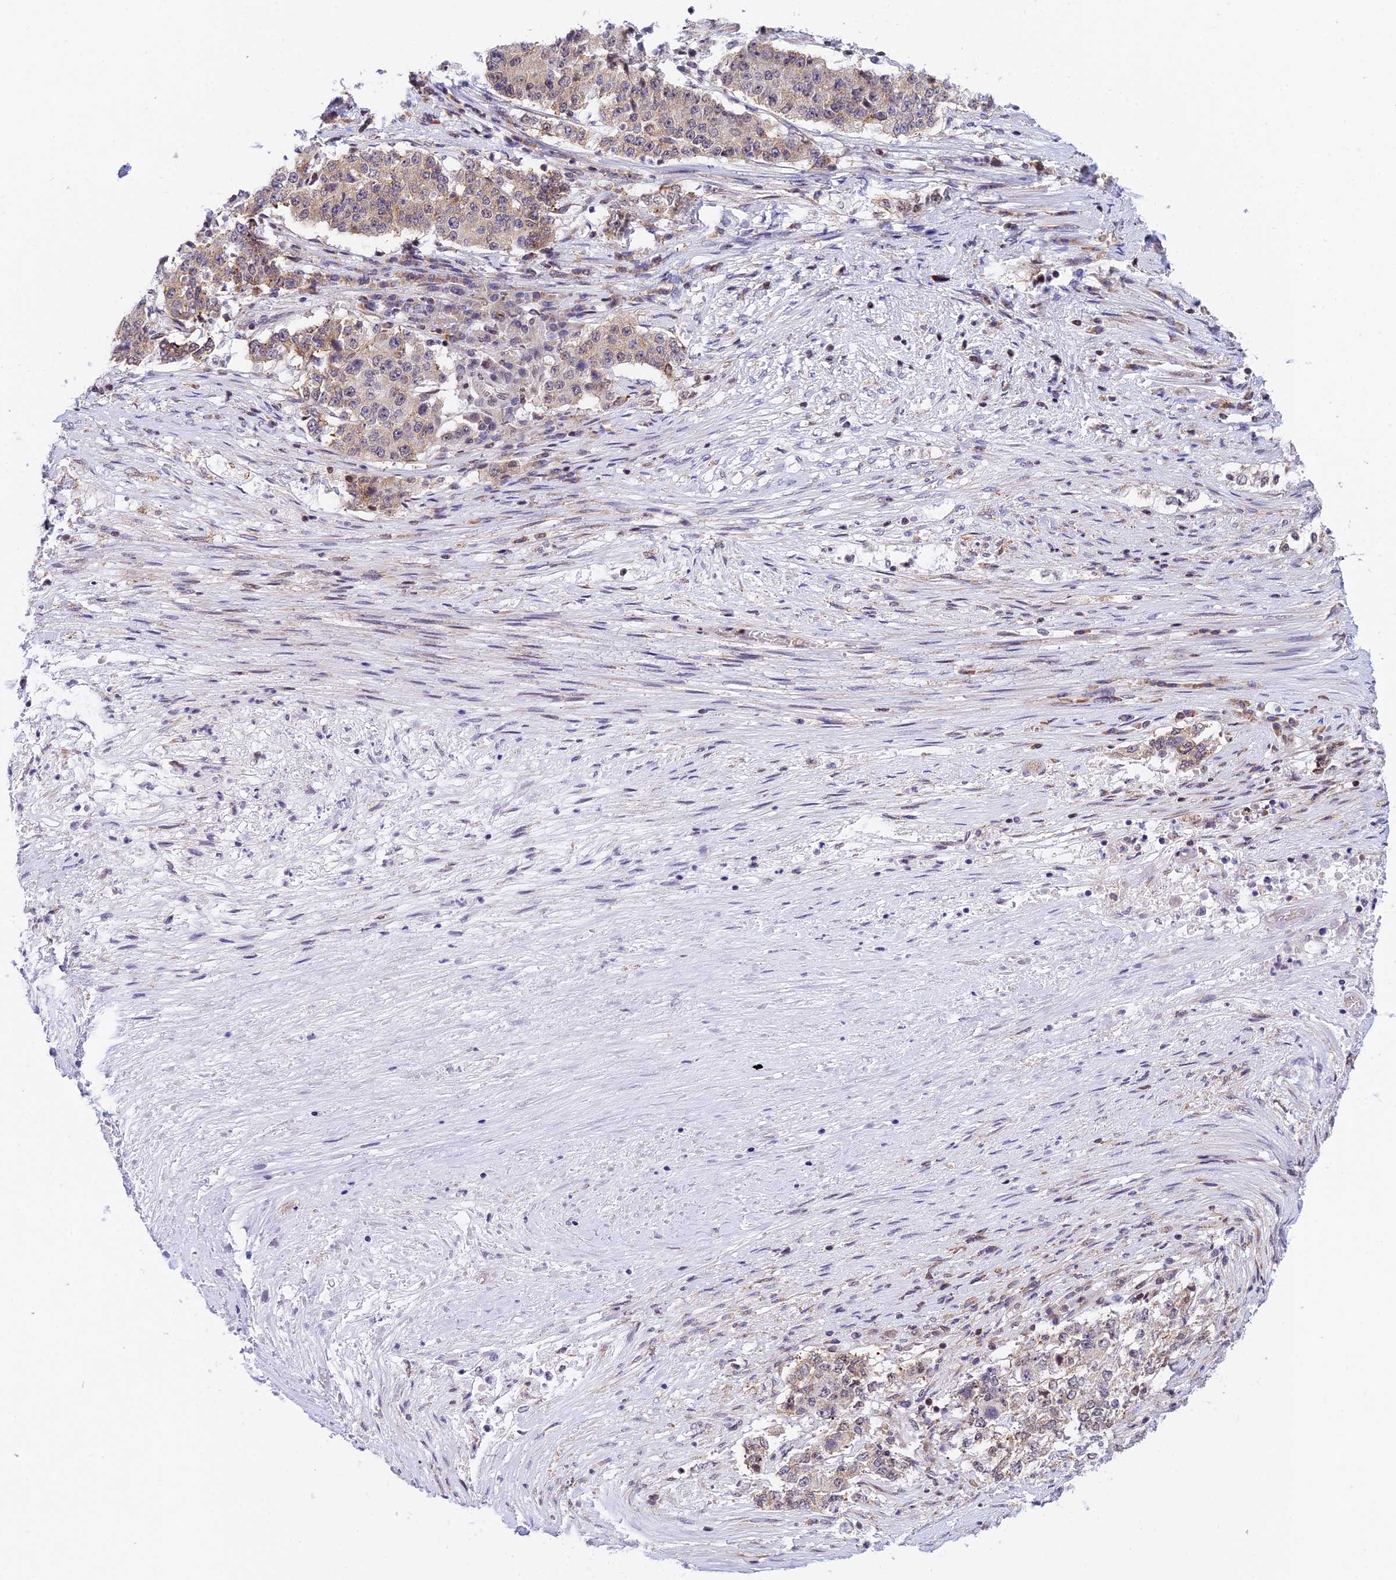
{"staining": {"intensity": "weak", "quantity": "<25%", "location": "cytoplasmic/membranous"}, "tissue": "stomach cancer", "cell_type": "Tumor cells", "image_type": "cancer", "snomed": [{"axis": "morphology", "description": "Adenocarcinoma, NOS"}, {"axis": "topography", "description": "Stomach"}], "caption": "The micrograph exhibits no significant staining in tumor cells of stomach cancer (adenocarcinoma).", "gene": "USP22", "patient": {"sex": "male", "age": 59}}